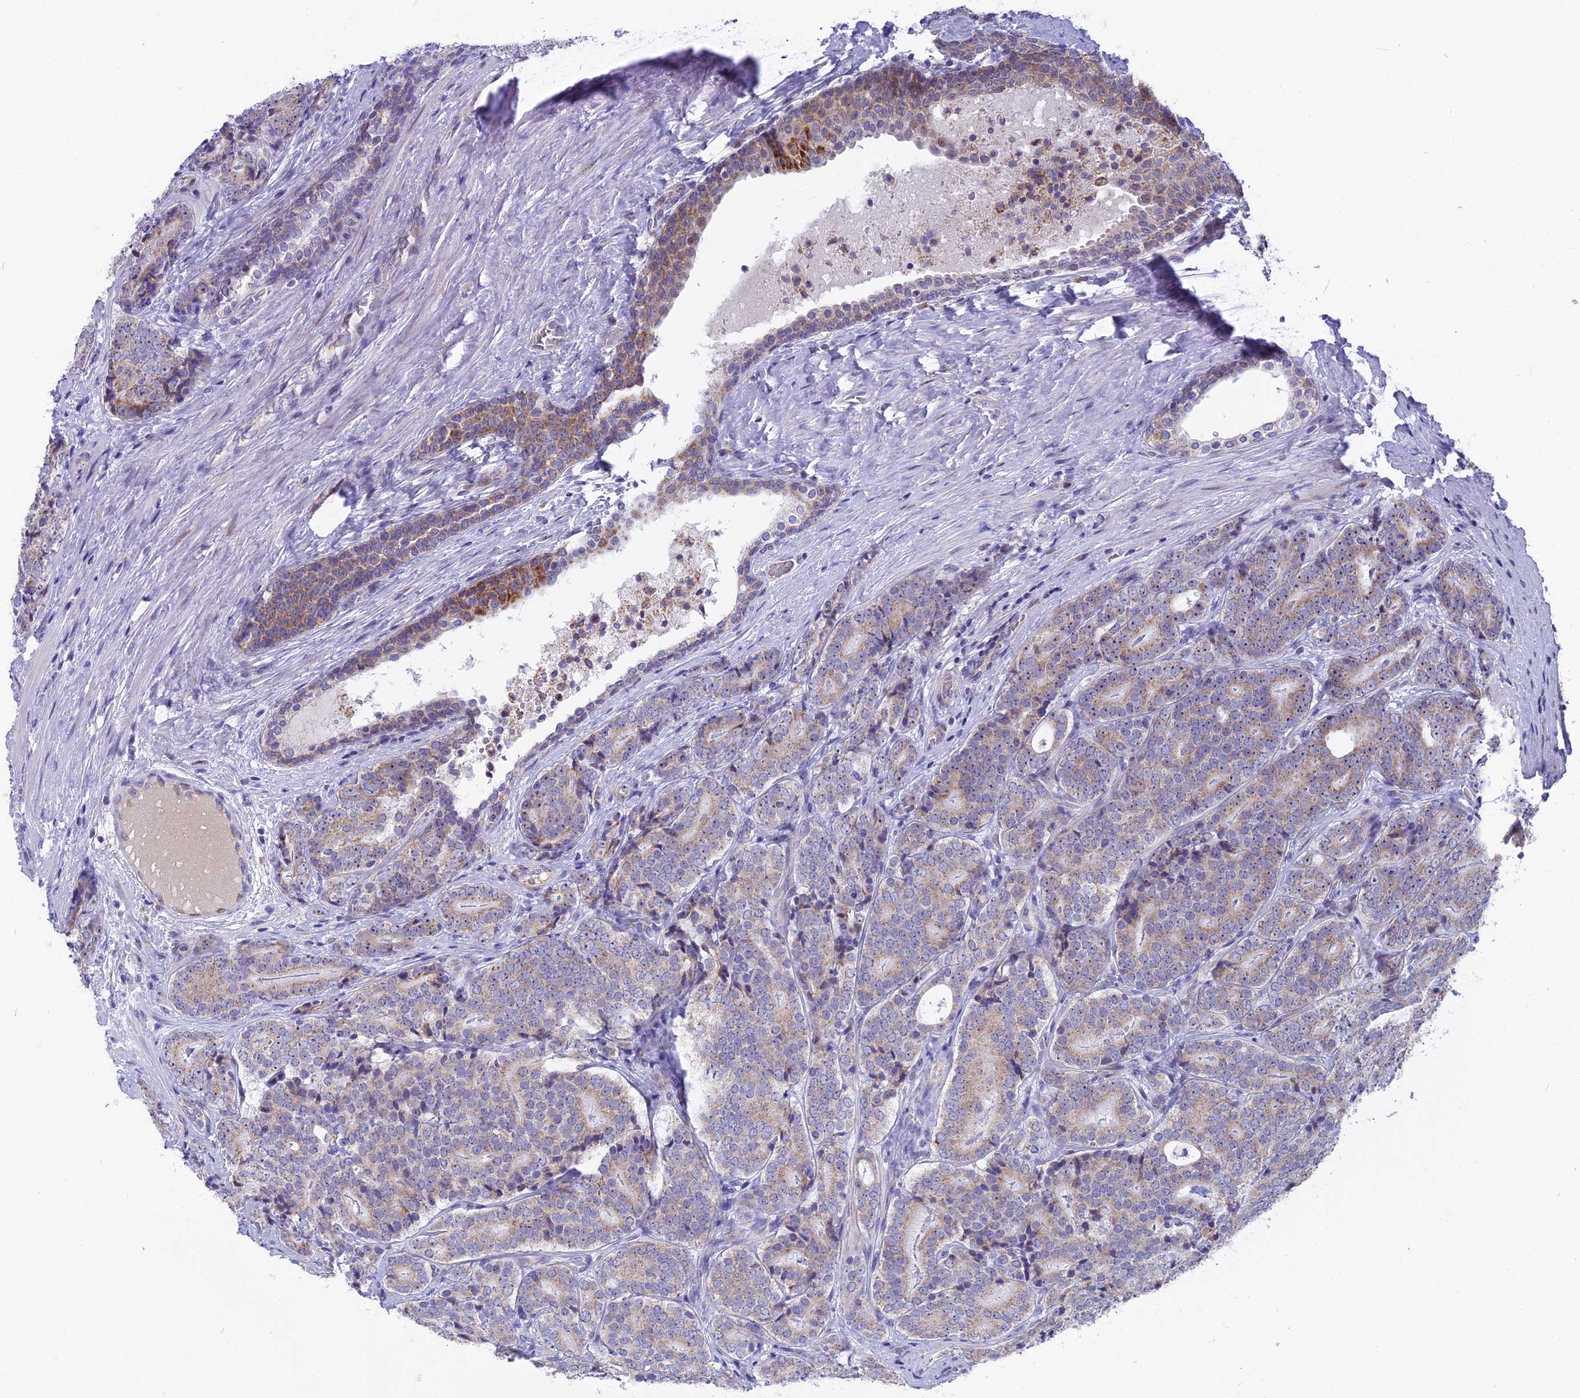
{"staining": {"intensity": "weak", "quantity": "25%-75%", "location": "cytoplasmic/membranous"}, "tissue": "prostate cancer", "cell_type": "Tumor cells", "image_type": "cancer", "snomed": [{"axis": "morphology", "description": "Adenocarcinoma, High grade"}, {"axis": "topography", "description": "Prostate"}], "caption": "A high-resolution image shows IHC staining of prostate adenocarcinoma (high-grade), which demonstrates weak cytoplasmic/membranous positivity in approximately 25%-75% of tumor cells.", "gene": "DTWD1", "patient": {"sex": "male", "age": 56}}